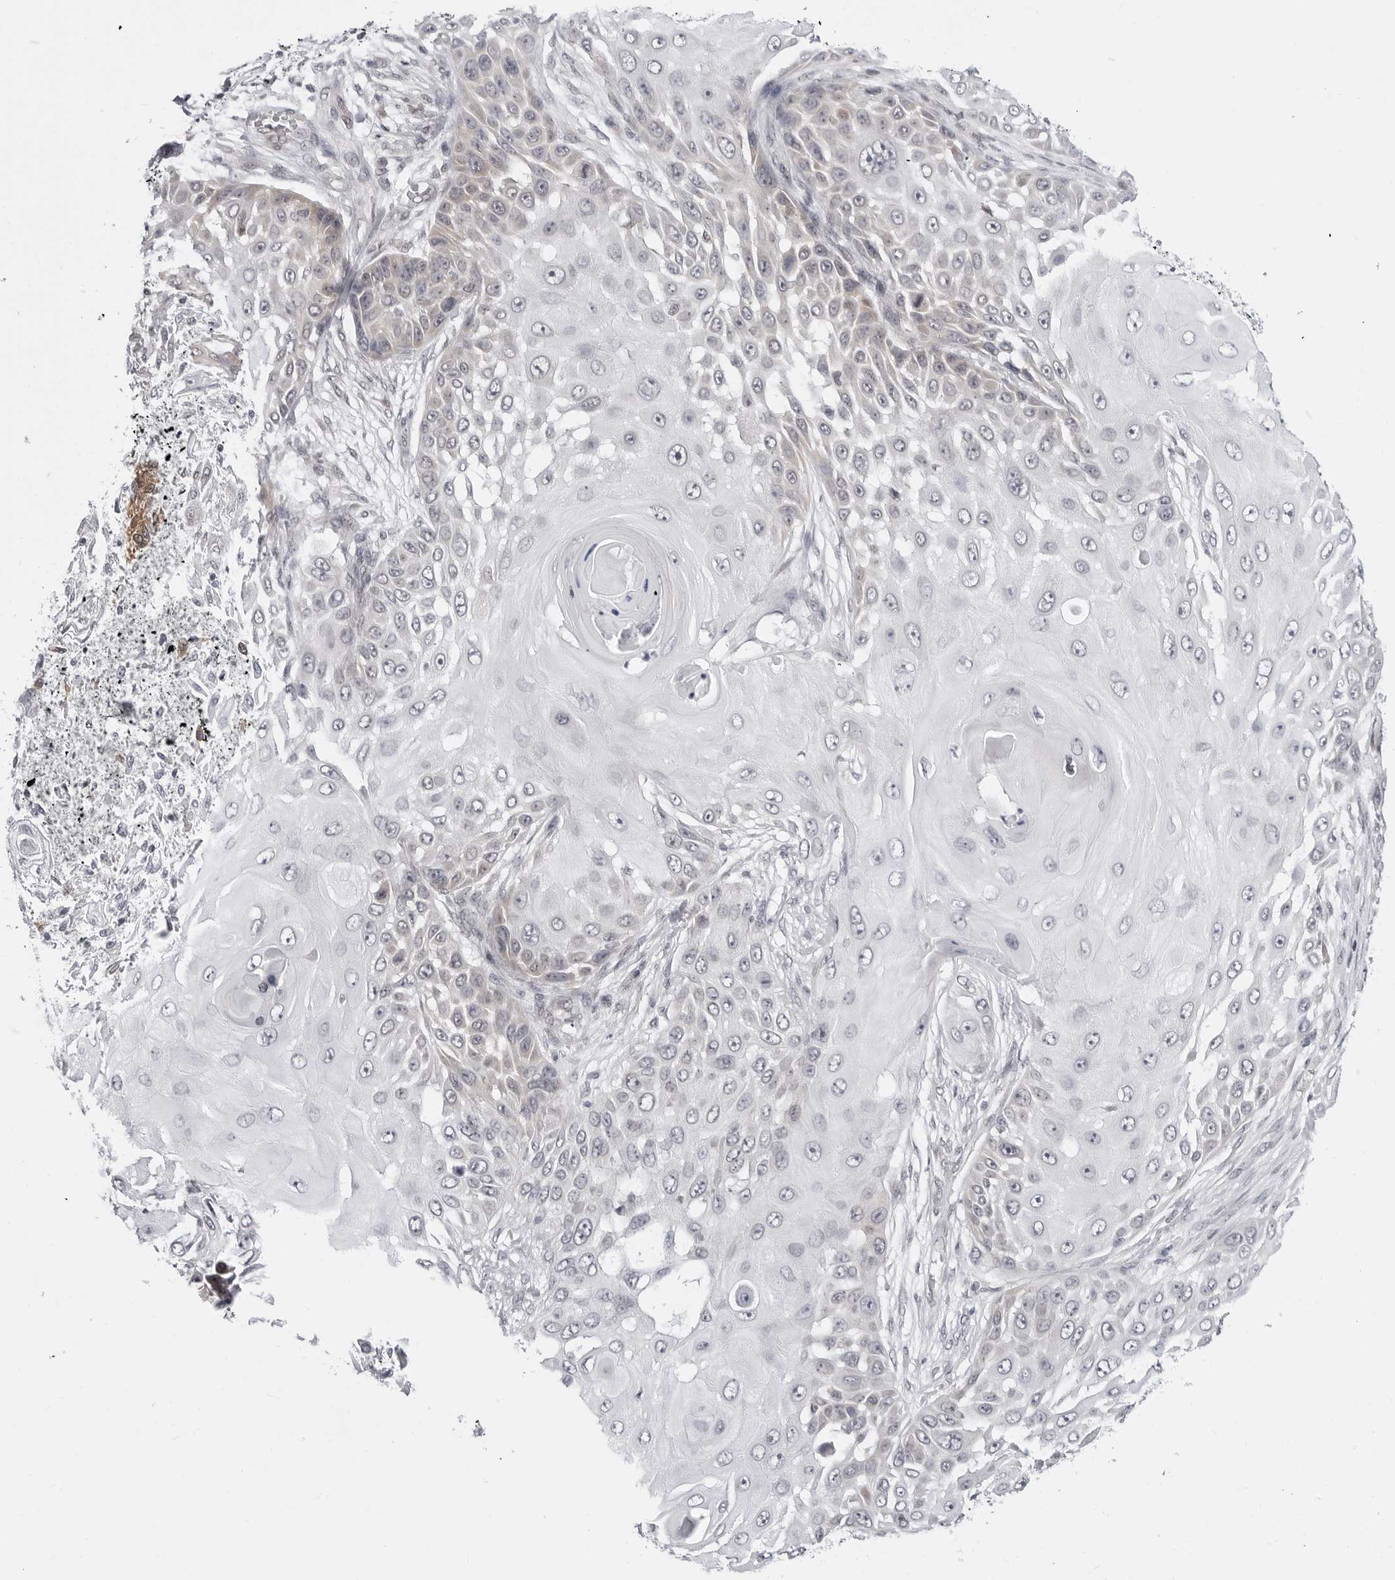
{"staining": {"intensity": "negative", "quantity": "none", "location": "none"}, "tissue": "skin cancer", "cell_type": "Tumor cells", "image_type": "cancer", "snomed": [{"axis": "morphology", "description": "Squamous cell carcinoma, NOS"}, {"axis": "topography", "description": "Skin"}], "caption": "There is no significant expression in tumor cells of squamous cell carcinoma (skin). (IHC, brightfield microscopy, high magnification).", "gene": "PPP2R5C", "patient": {"sex": "female", "age": 44}}